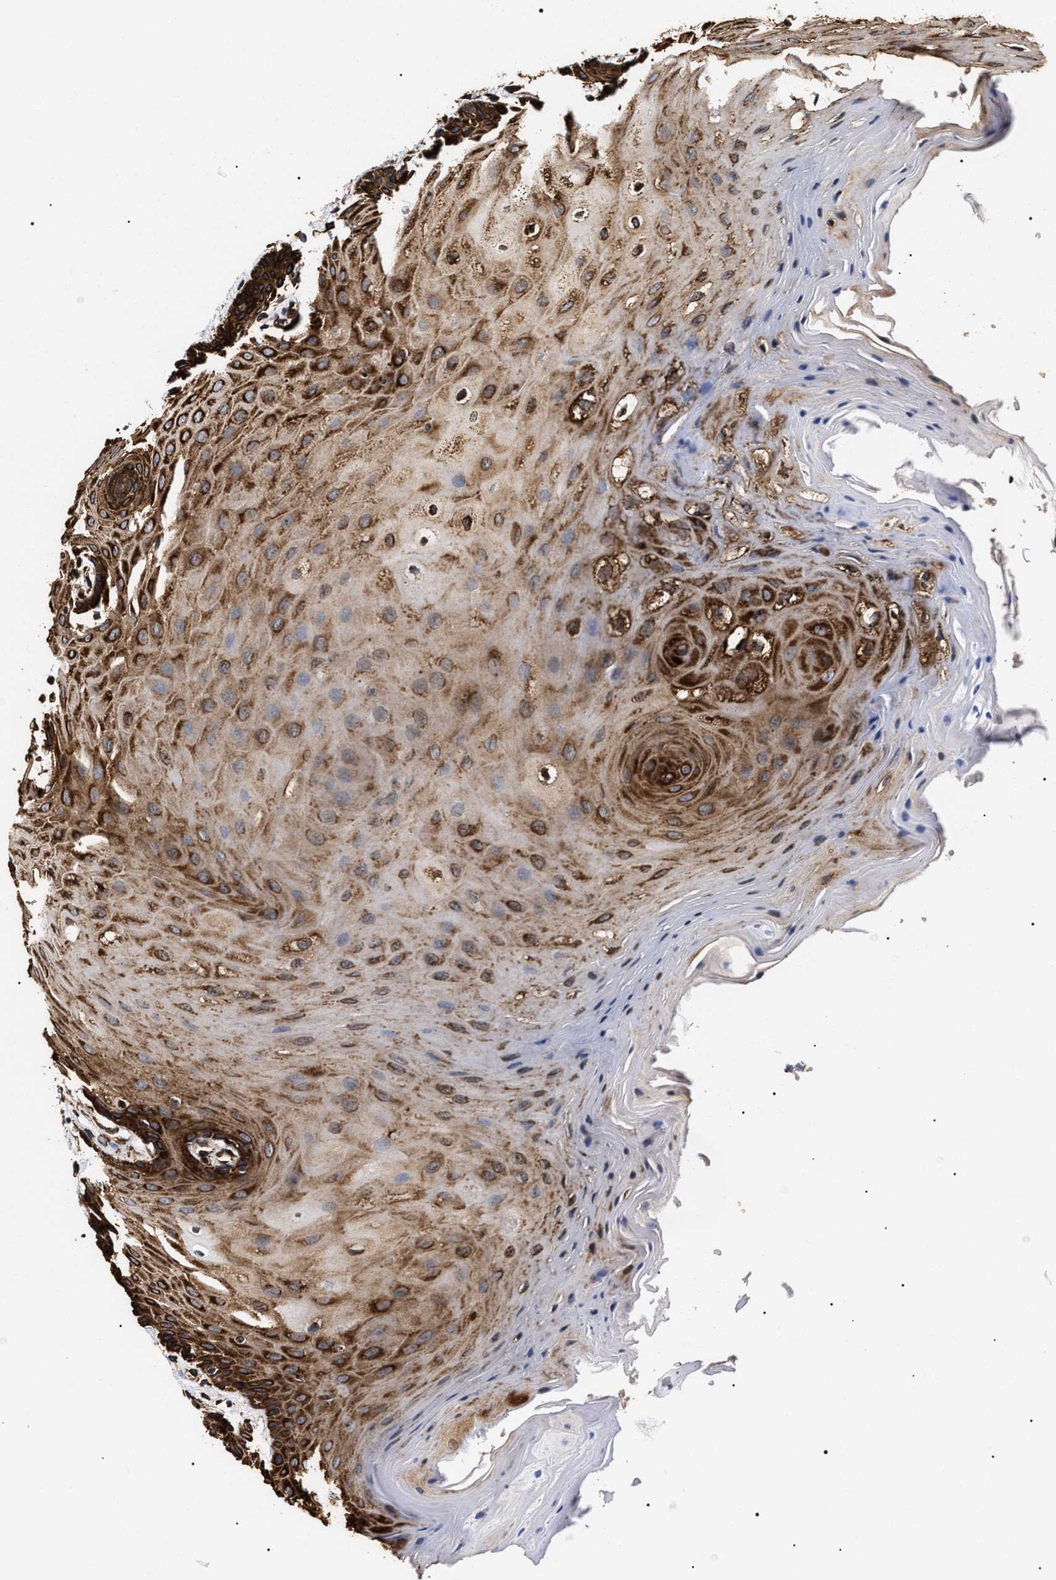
{"staining": {"intensity": "strong", "quantity": "25%-75%", "location": "cytoplasmic/membranous"}, "tissue": "oral mucosa", "cell_type": "Squamous epithelial cells", "image_type": "normal", "snomed": [{"axis": "morphology", "description": "Normal tissue, NOS"}, {"axis": "morphology", "description": "Squamous cell carcinoma, NOS"}, {"axis": "topography", "description": "Oral tissue"}, {"axis": "topography", "description": "Head-Neck"}], "caption": "High-magnification brightfield microscopy of unremarkable oral mucosa stained with DAB (brown) and counterstained with hematoxylin (blue). squamous epithelial cells exhibit strong cytoplasmic/membranous expression is seen in about25%-75% of cells.", "gene": "SERBP1", "patient": {"sex": "male", "age": 71}}